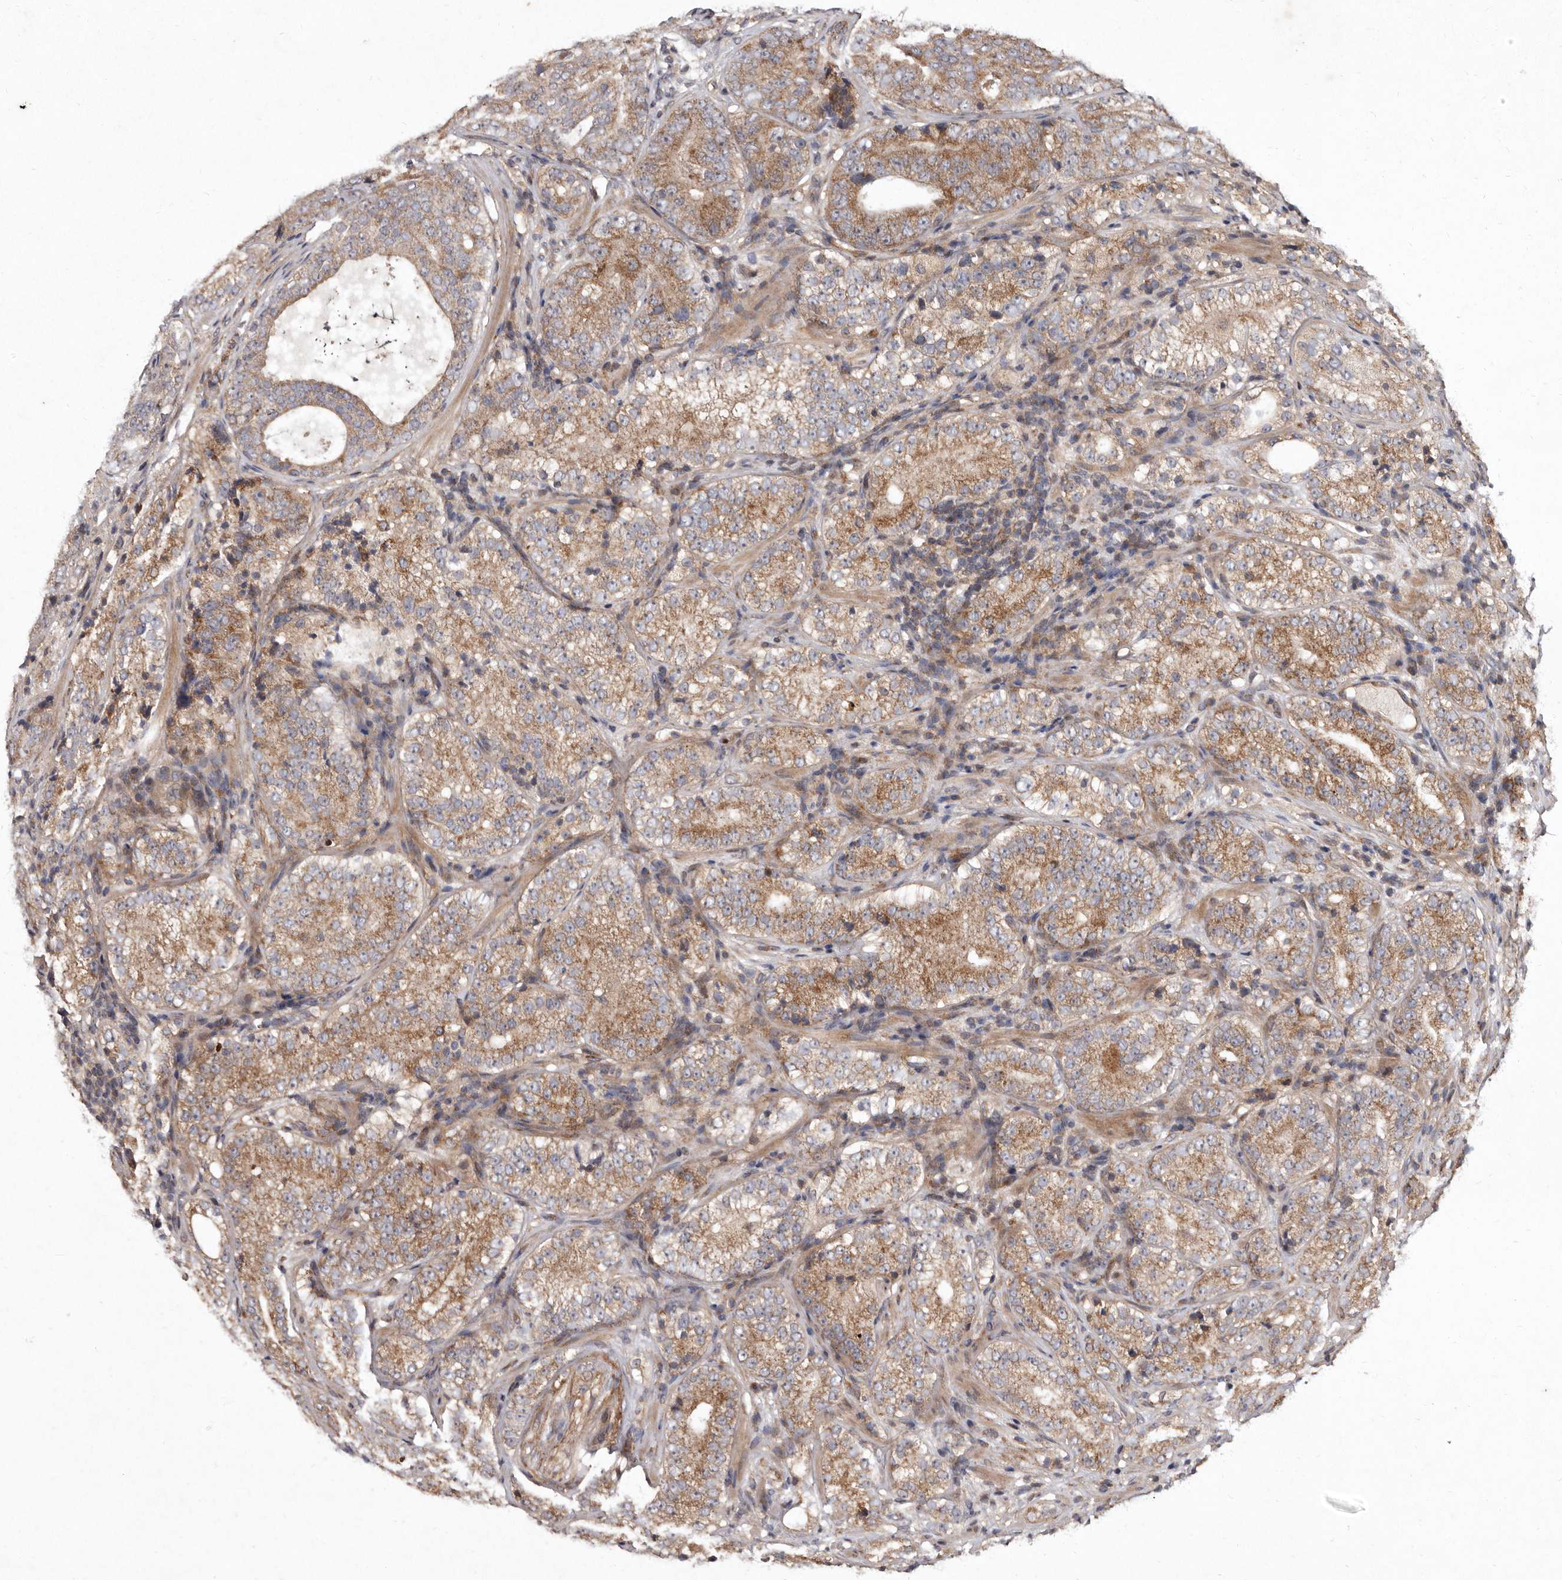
{"staining": {"intensity": "moderate", "quantity": ">75%", "location": "cytoplasmic/membranous"}, "tissue": "prostate cancer", "cell_type": "Tumor cells", "image_type": "cancer", "snomed": [{"axis": "morphology", "description": "Adenocarcinoma, High grade"}, {"axis": "topography", "description": "Prostate"}], "caption": "A medium amount of moderate cytoplasmic/membranous expression is identified in approximately >75% of tumor cells in prostate cancer tissue. (DAB (3,3'-diaminobenzidine) IHC, brown staining for protein, blue staining for nuclei).", "gene": "FLAD1", "patient": {"sex": "male", "age": 56}}